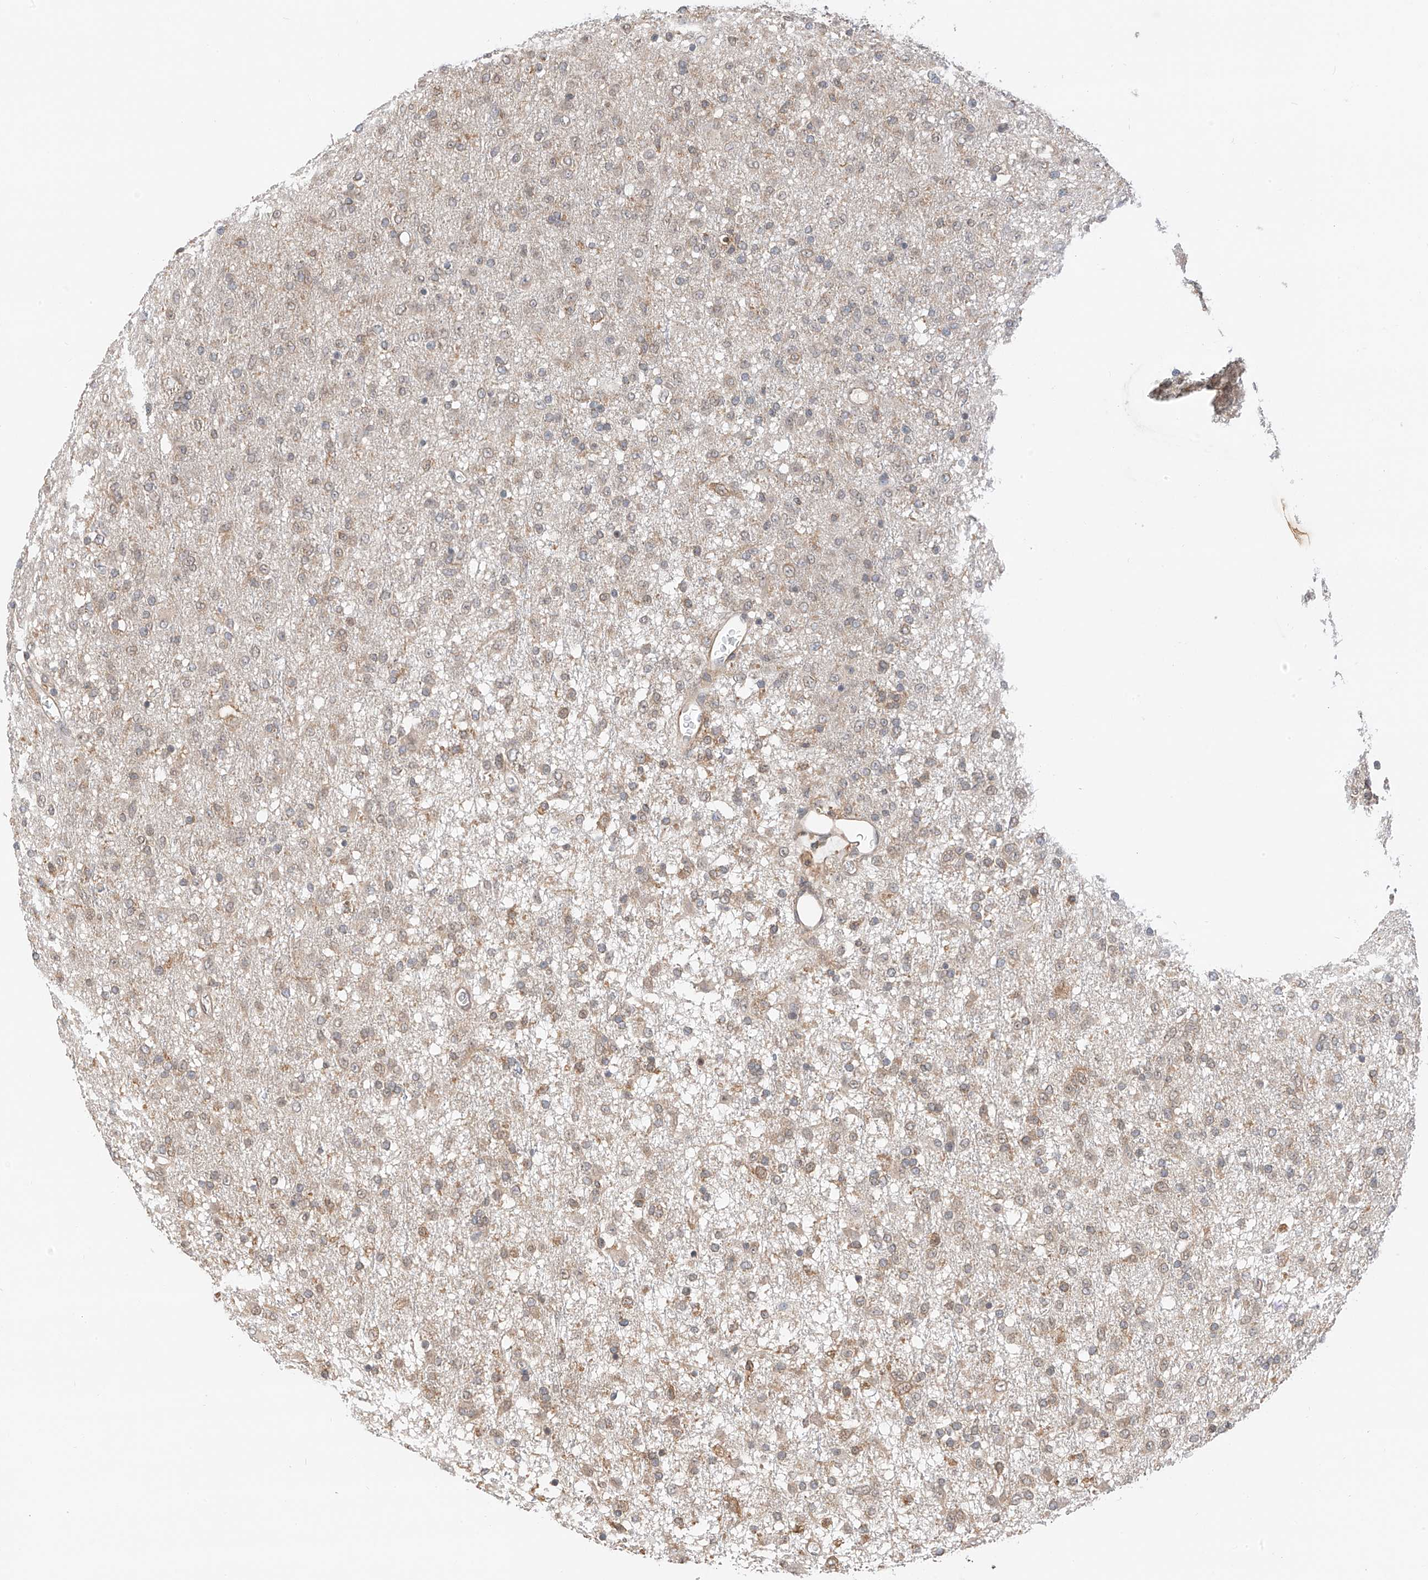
{"staining": {"intensity": "weak", "quantity": "25%-75%", "location": "cytoplasmic/membranous"}, "tissue": "glioma", "cell_type": "Tumor cells", "image_type": "cancer", "snomed": [{"axis": "morphology", "description": "Glioma, malignant, Low grade"}, {"axis": "topography", "description": "Brain"}], "caption": "Immunohistochemistry (IHC) (DAB (3,3'-diaminobenzidine)) staining of glioma exhibits weak cytoplasmic/membranous protein staining in approximately 25%-75% of tumor cells.", "gene": "PPA2", "patient": {"sex": "male", "age": 65}}